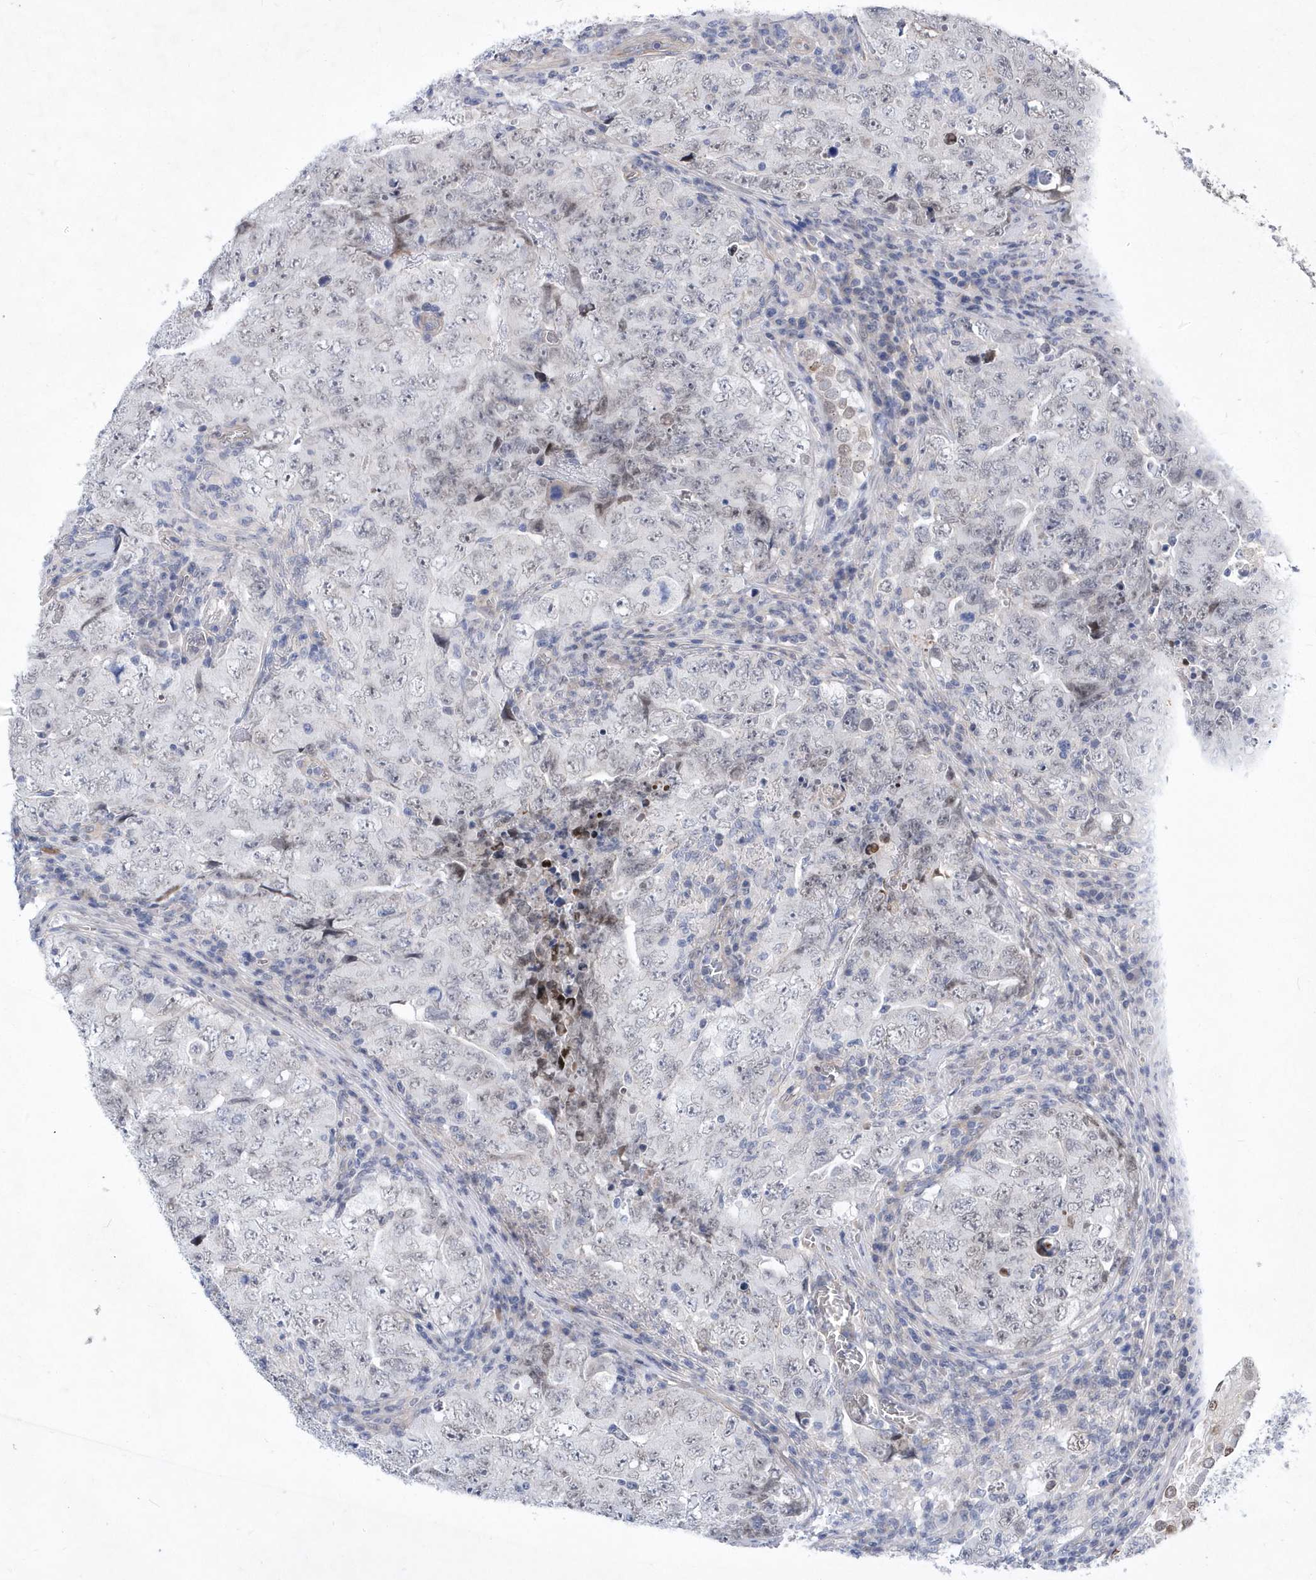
{"staining": {"intensity": "negative", "quantity": "none", "location": "none"}, "tissue": "testis cancer", "cell_type": "Tumor cells", "image_type": "cancer", "snomed": [{"axis": "morphology", "description": "Carcinoma, Embryonal, NOS"}, {"axis": "topography", "description": "Testis"}], "caption": "High power microscopy micrograph of an immunohistochemistry photomicrograph of testis embryonal carcinoma, revealing no significant expression in tumor cells.", "gene": "ZNF875", "patient": {"sex": "male", "age": 26}}